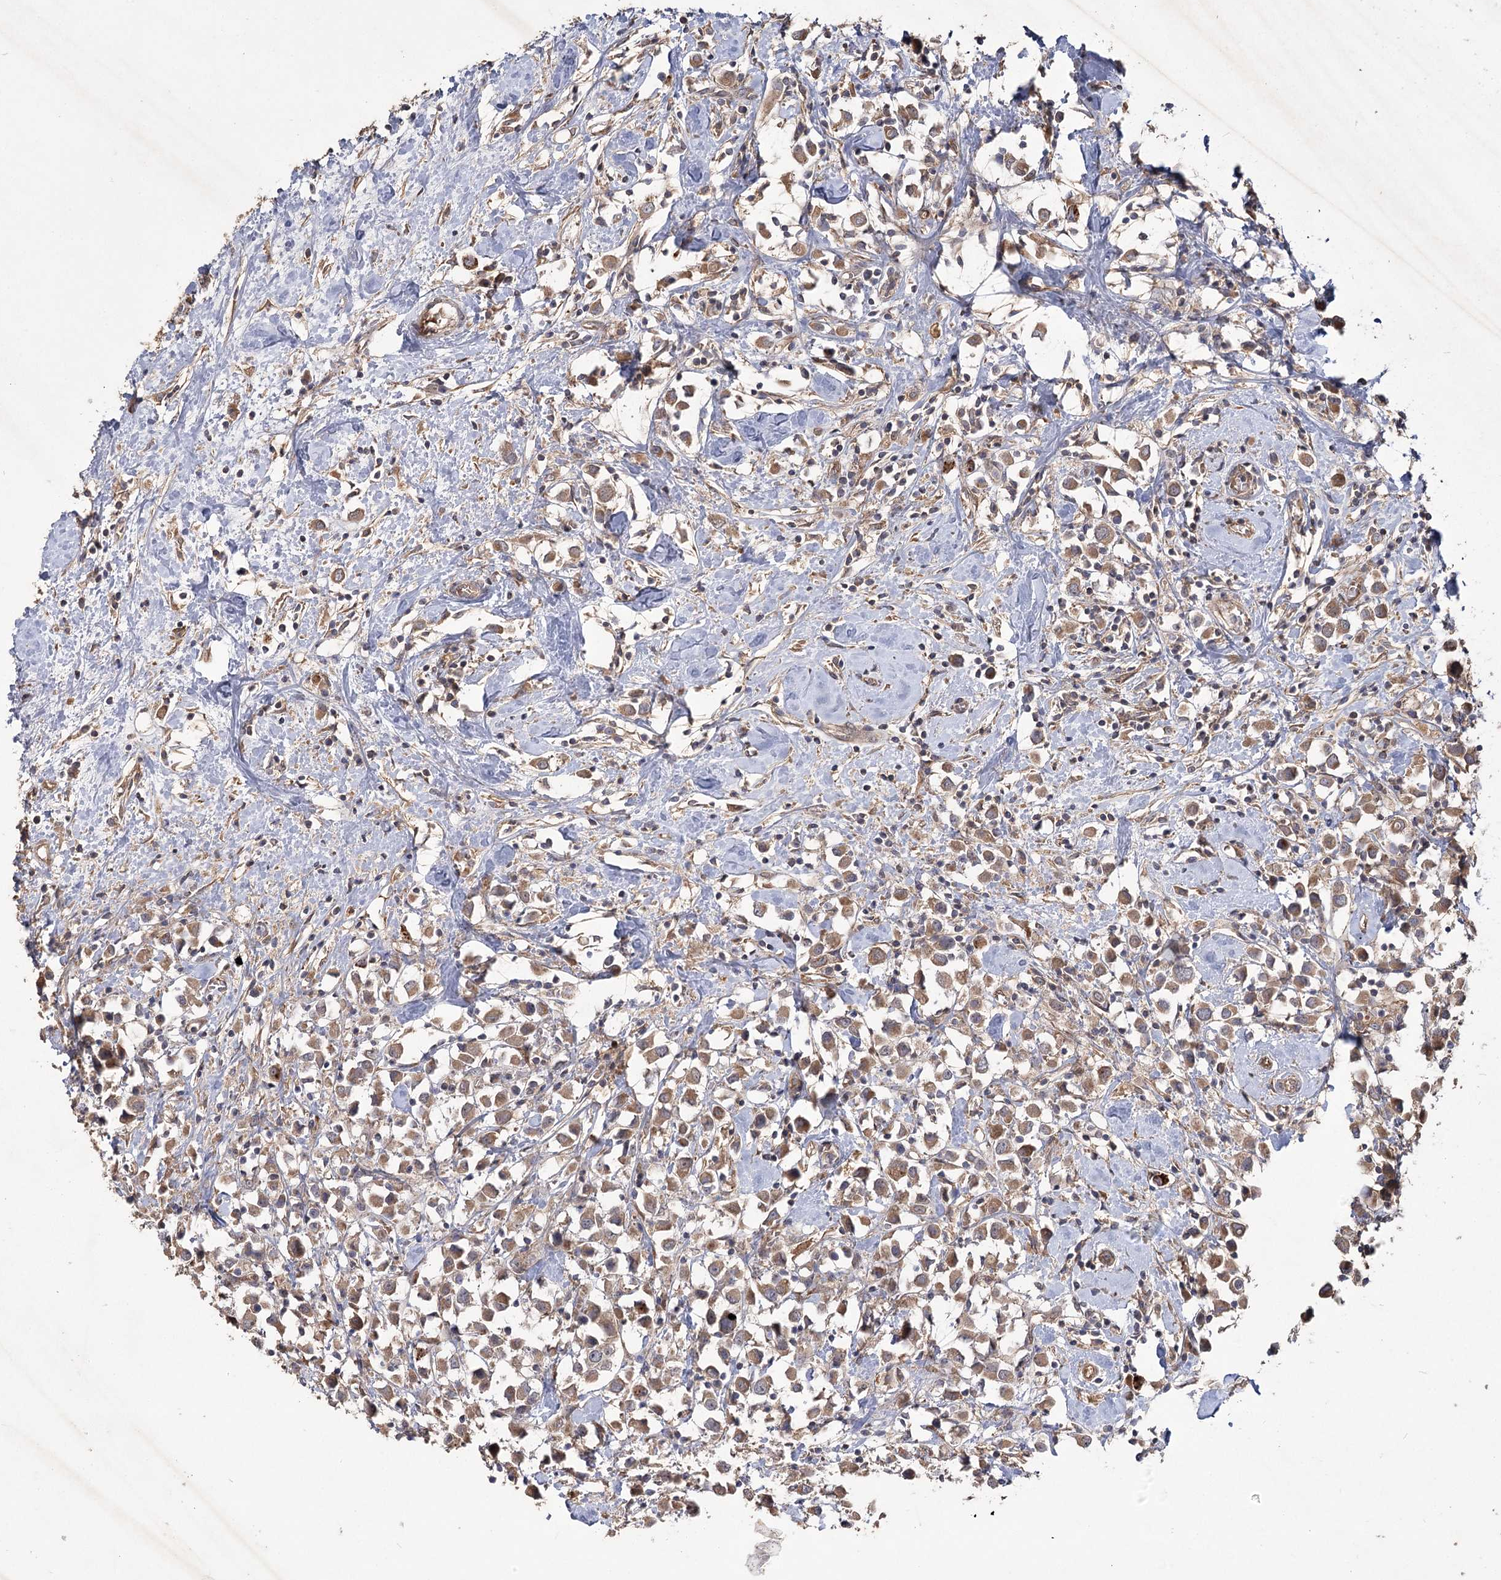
{"staining": {"intensity": "weak", "quantity": ">75%", "location": "cytoplasmic/membranous"}, "tissue": "breast cancer", "cell_type": "Tumor cells", "image_type": "cancer", "snomed": [{"axis": "morphology", "description": "Duct carcinoma"}, {"axis": "topography", "description": "Breast"}], "caption": "Breast cancer (infiltrating ductal carcinoma) tissue exhibits weak cytoplasmic/membranous positivity in approximately >75% of tumor cells", "gene": "RIN2", "patient": {"sex": "female", "age": 61}}